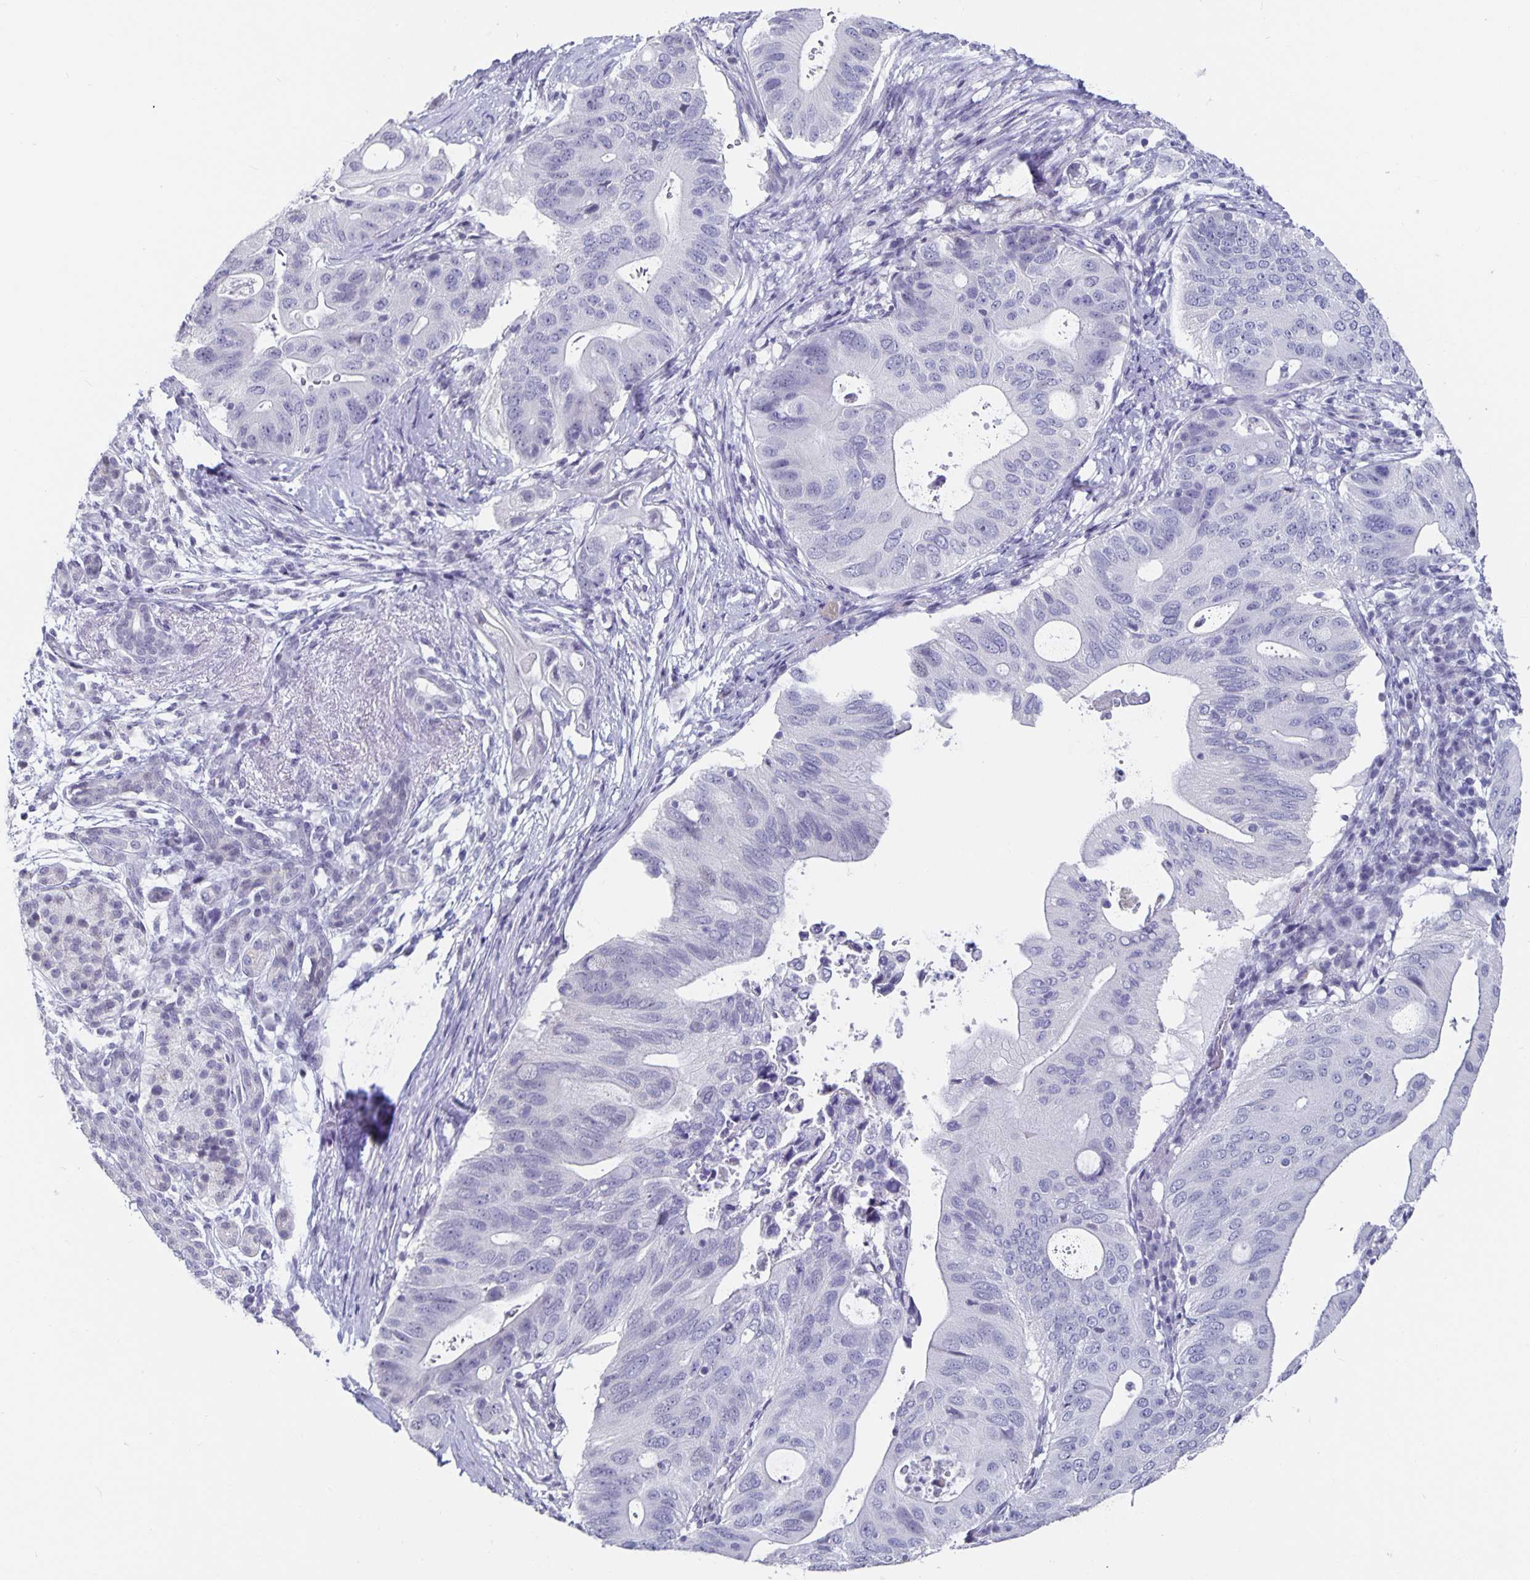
{"staining": {"intensity": "negative", "quantity": "none", "location": "none"}, "tissue": "pancreatic cancer", "cell_type": "Tumor cells", "image_type": "cancer", "snomed": [{"axis": "morphology", "description": "Adenocarcinoma, NOS"}, {"axis": "topography", "description": "Pancreas"}], "caption": "Immunohistochemistry (IHC) micrograph of human pancreatic cancer (adenocarcinoma) stained for a protein (brown), which demonstrates no expression in tumor cells.", "gene": "OLIG2", "patient": {"sex": "female", "age": 72}}